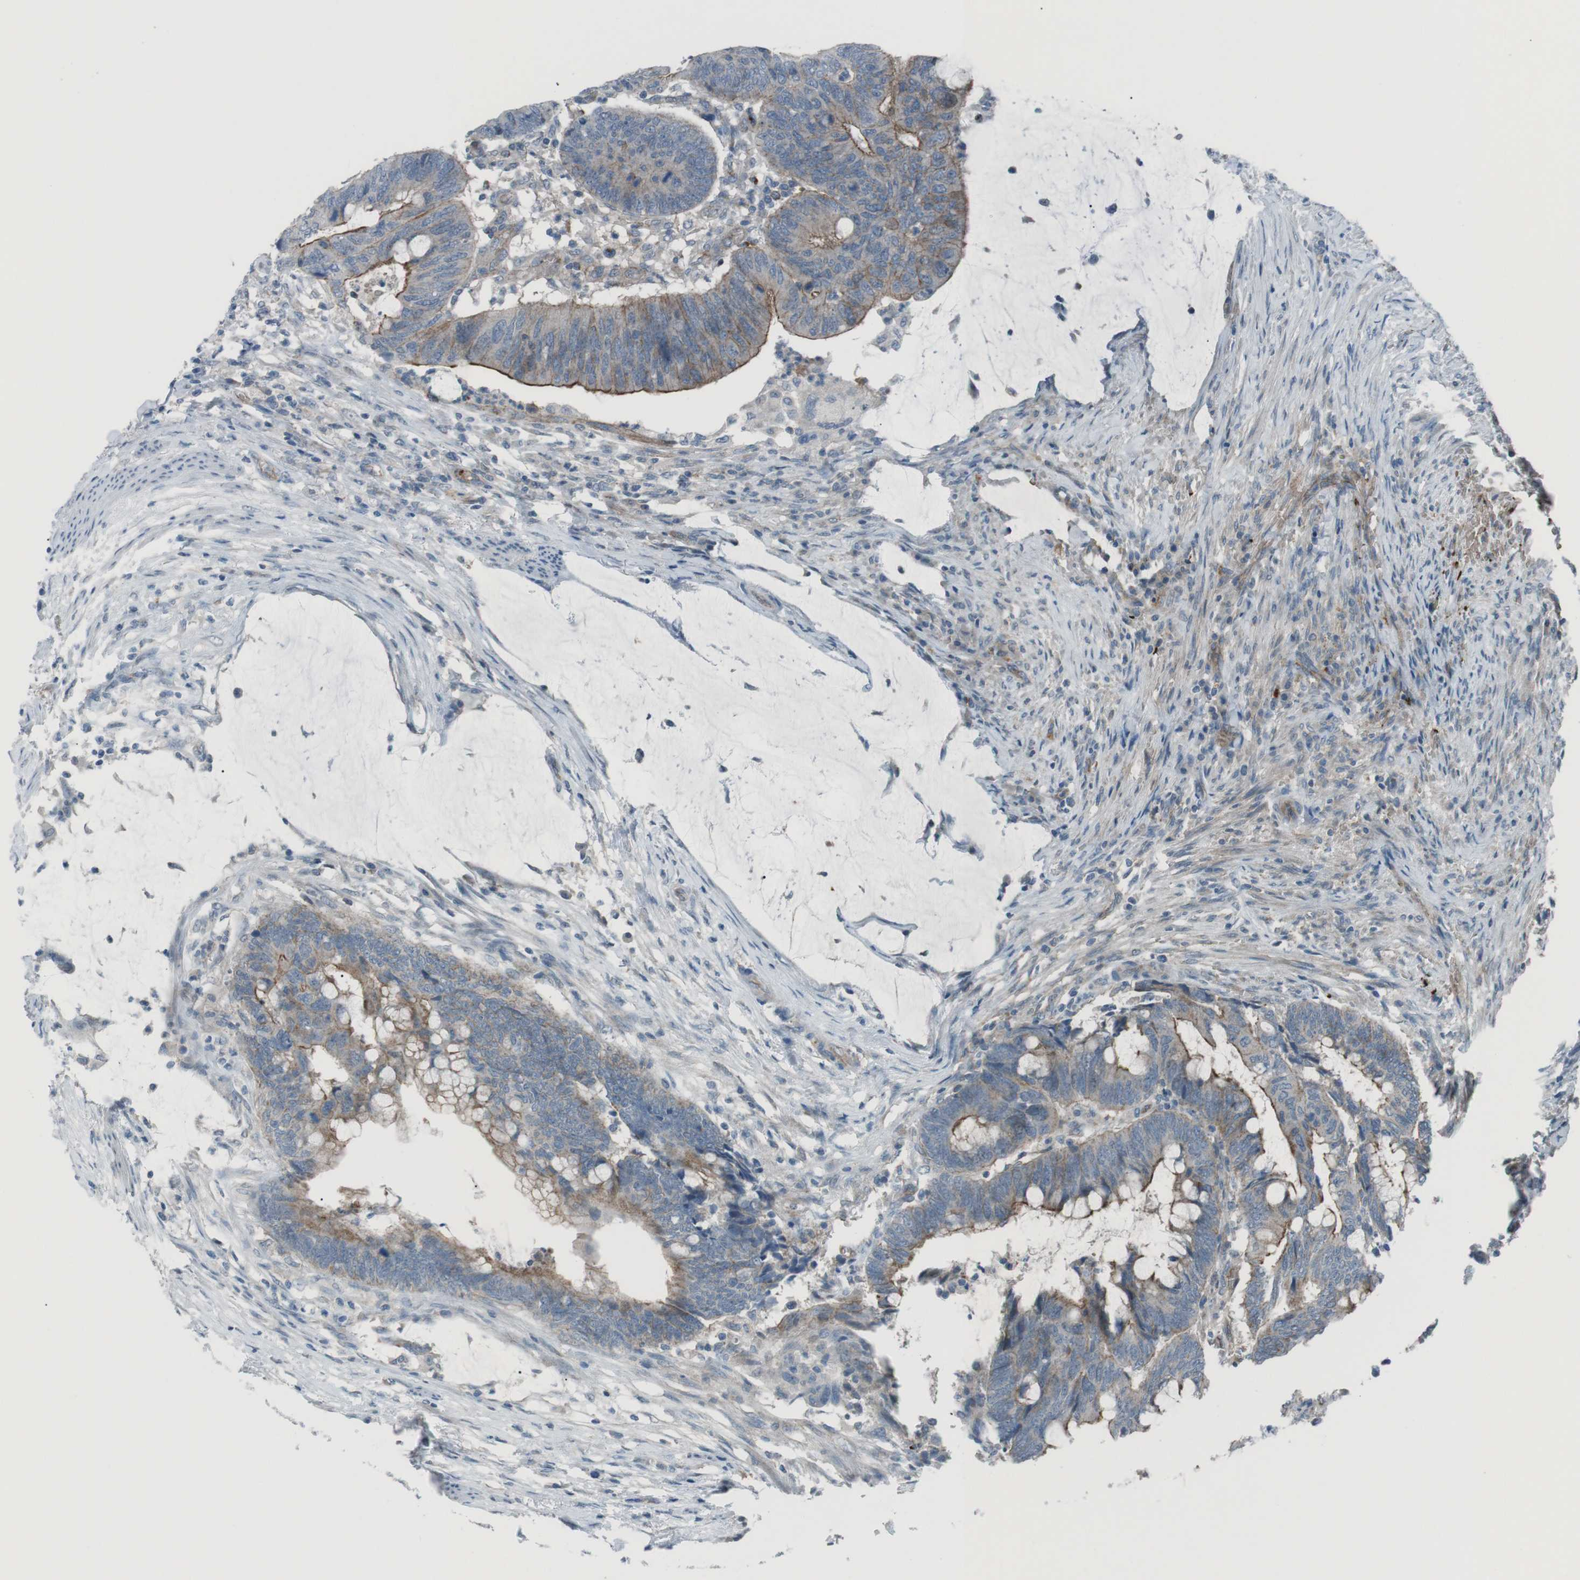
{"staining": {"intensity": "moderate", "quantity": "<25%", "location": "cytoplasmic/membranous"}, "tissue": "colorectal cancer", "cell_type": "Tumor cells", "image_type": "cancer", "snomed": [{"axis": "morphology", "description": "Normal tissue, NOS"}, {"axis": "morphology", "description": "Adenocarcinoma, NOS"}, {"axis": "topography", "description": "Rectum"}, {"axis": "topography", "description": "Peripheral nerve tissue"}], "caption": "About <25% of tumor cells in colorectal cancer display moderate cytoplasmic/membranous protein positivity as visualized by brown immunohistochemical staining.", "gene": "SPTA1", "patient": {"sex": "male", "age": 92}}